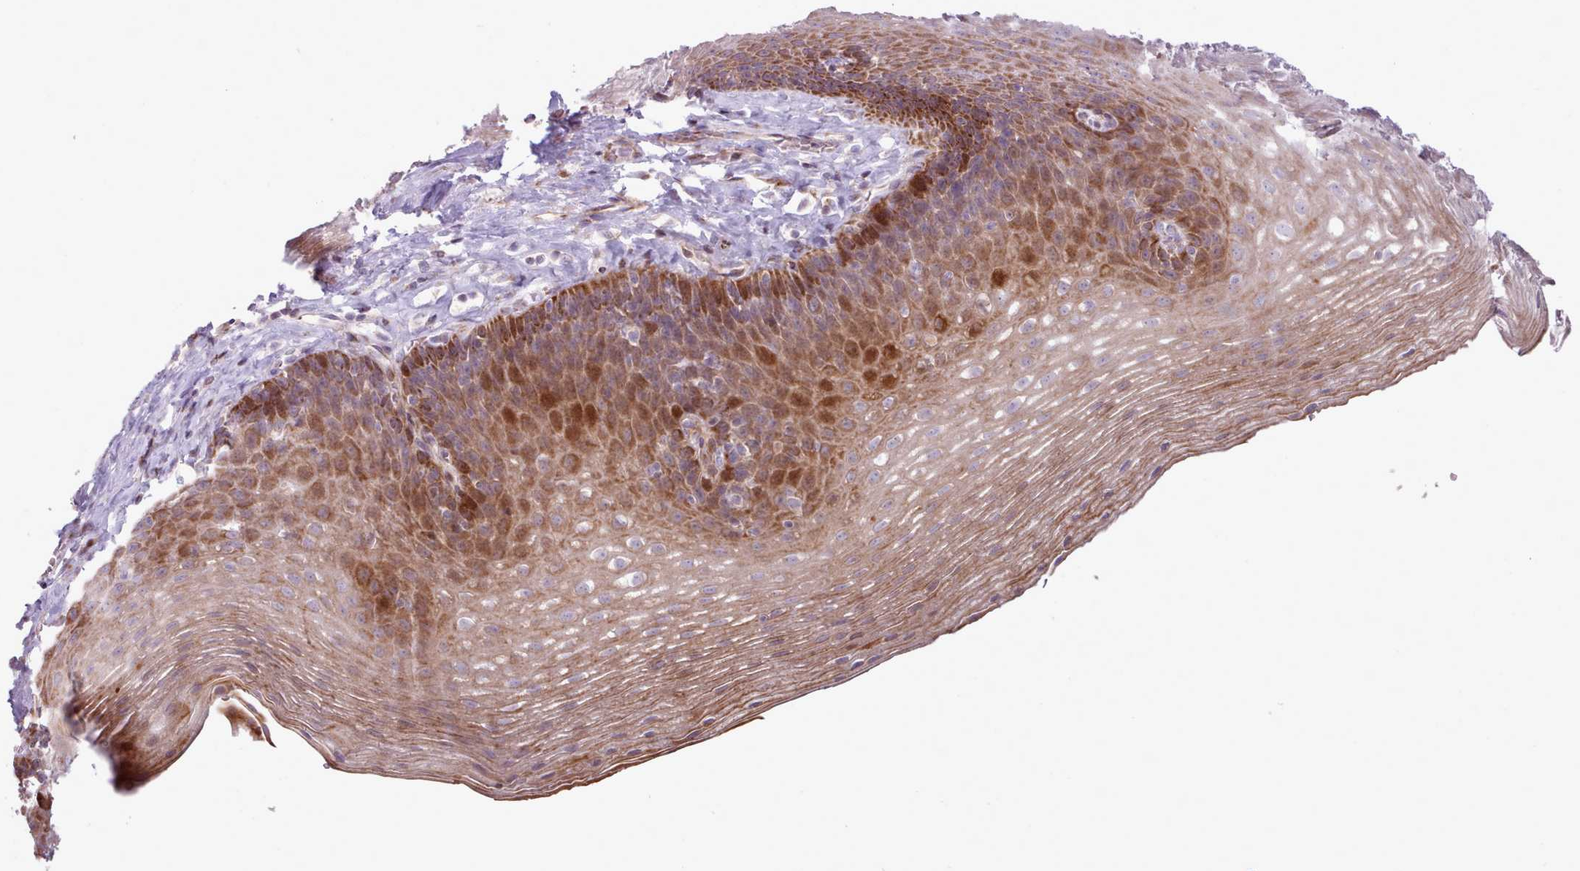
{"staining": {"intensity": "moderate", "quantity": "25%-75%", "location": "cytoplasmic/membranous,nuclear"}, "tissue": "esophagus", "cell_type": "Squamous epithelial cells", "image_type": "normal", "snomed": [{"axis": "morphology", "description": "Normal tissue, NOS"}, {"axis": "topography", "description": "Esophagus"}], "caption": "High-power microscopy captured an immunohistochemistry histopathology image of benign esophagus, revealing moderate cytoplasmic/membranous,nuclear expression in approximately 25%-75% of squamous epithelial cells.", "gene": "PPP3R1", "patient": {"sex": "female", "age": 66}}